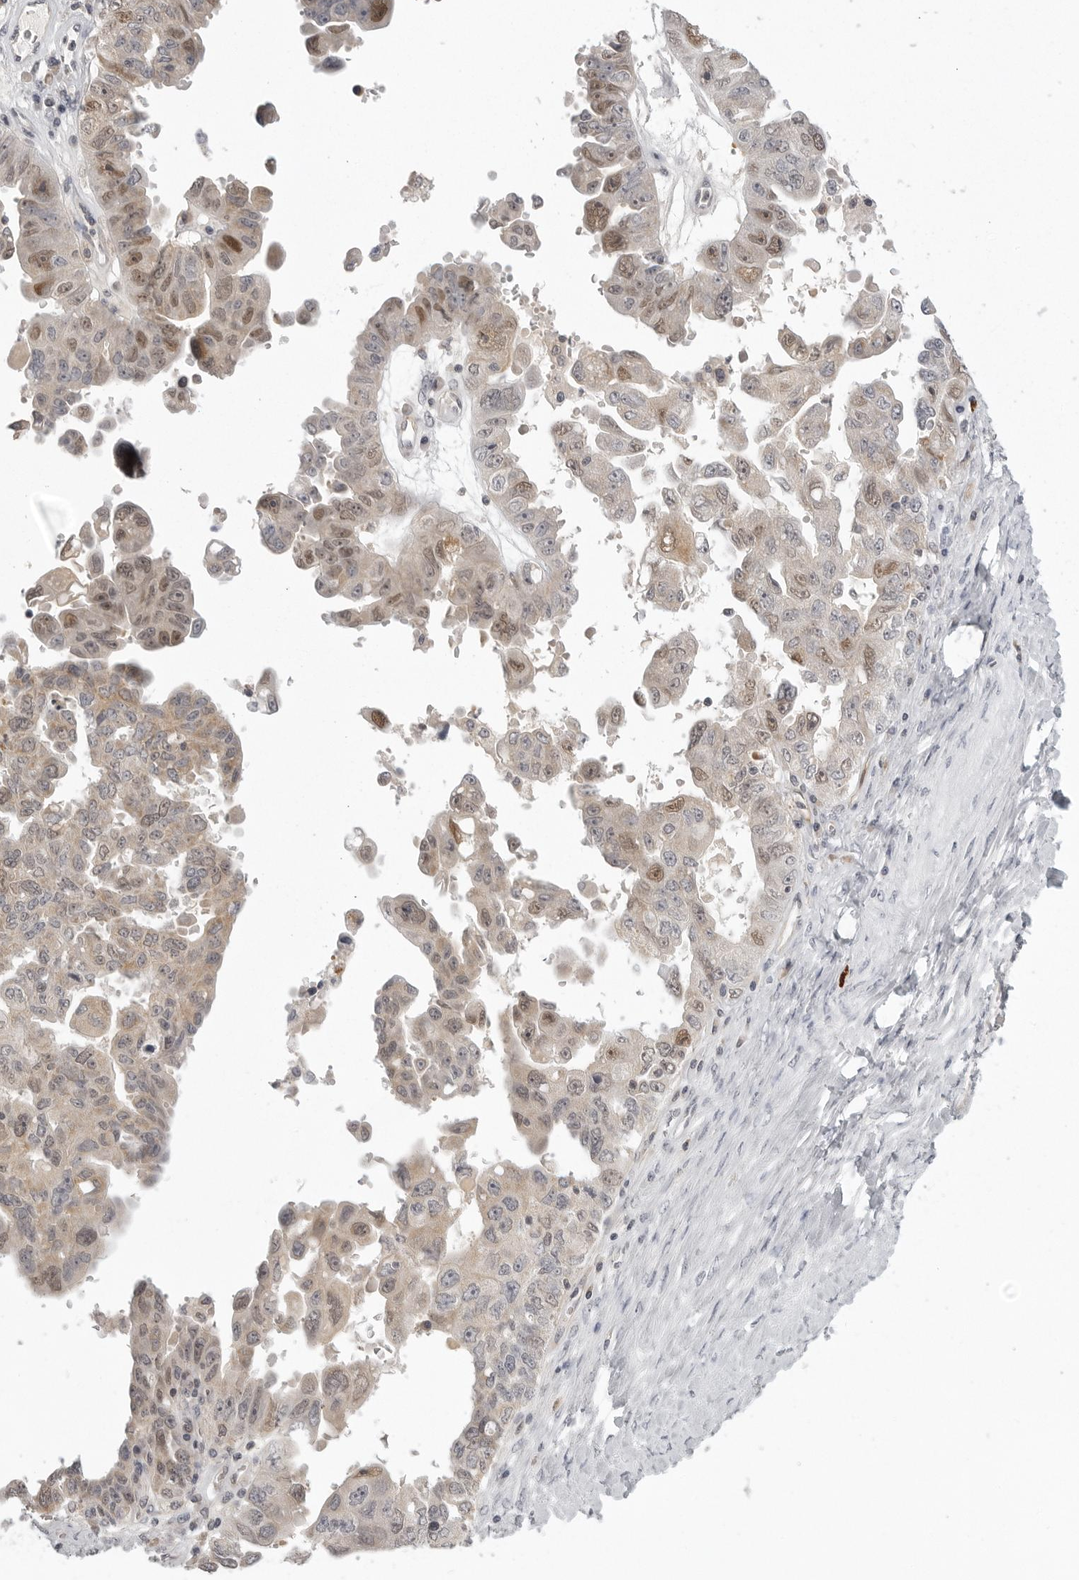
{"staining": {"intensity": "moderate", "quantity": "<25%", "location": "nuclear"}, "tissue": "ovarian cancer", "cell_type": "Tumor cells", "image_type": "cancer", "snomed": [{"axis": "morphology", "description": "Carcinoma, endometroid"}, {"axis": "topography", "description": "Ovary"}], "caption": "Protein expression analysis of human ovarian cancer reveals moderate nuclear expression in about <25% of tumor cells. Ihc stains the protein in brown and the nuclei are stained blue.", "gene": "TUT4", "patient": {"sex": "female", "age": 62}}